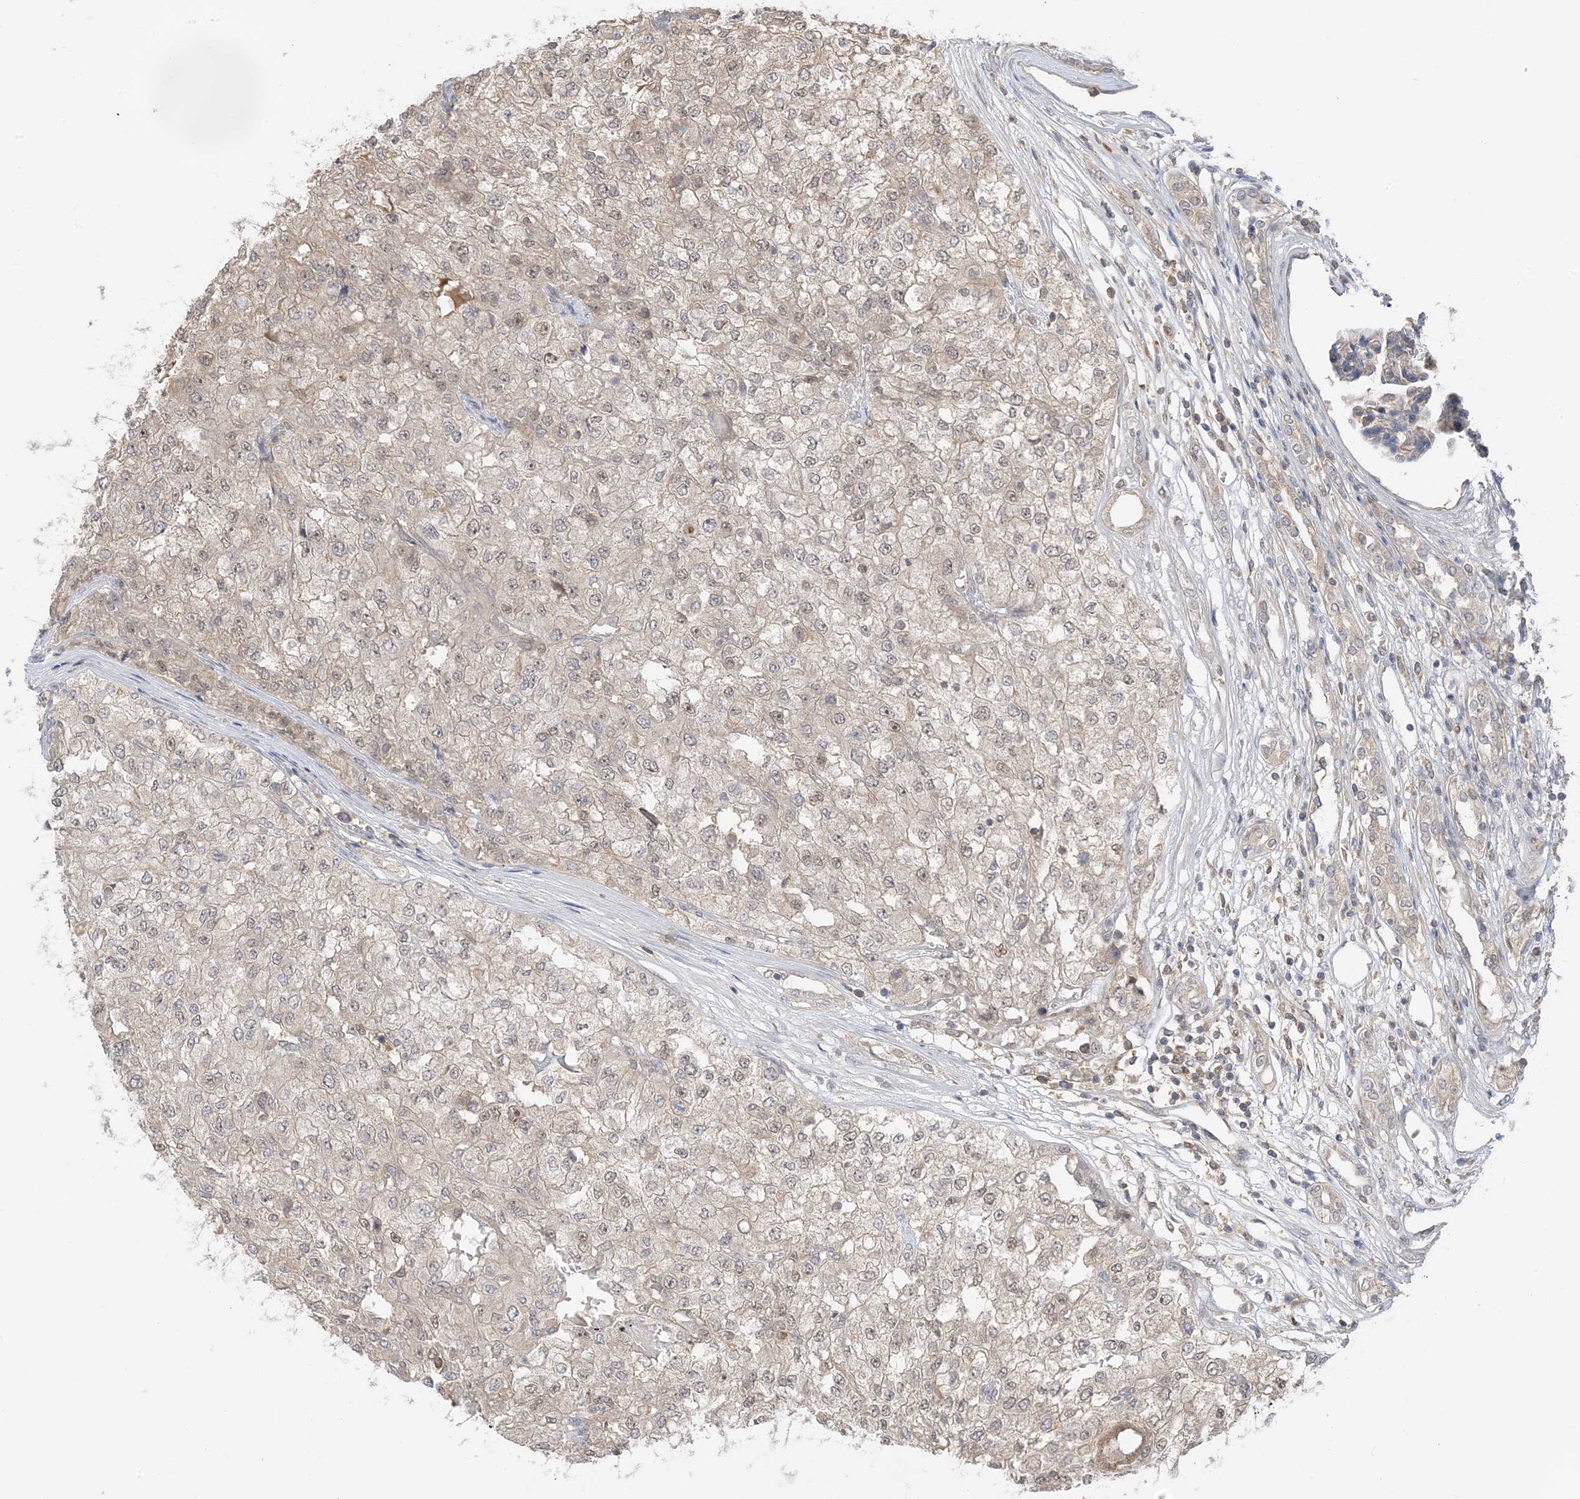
{"staining": {"intensity": "weak", "quantity": "<25%", "location": "cytoplasmic/membranous"}, "tissue": "renal cancer", "cell_type": "Tumor cells", "image_type": "cancer", "snomed": [{"axis": "morphology", "description": "Adenocarcinoma, NOS"}, {"axis": "topography", "description": "Kidney"}], "caption": "Tumor cells are negative for protein expression in human renal adenocarcinoma.", "gene": "WDR26", "patient": {"sex": "female", "age": 54}}